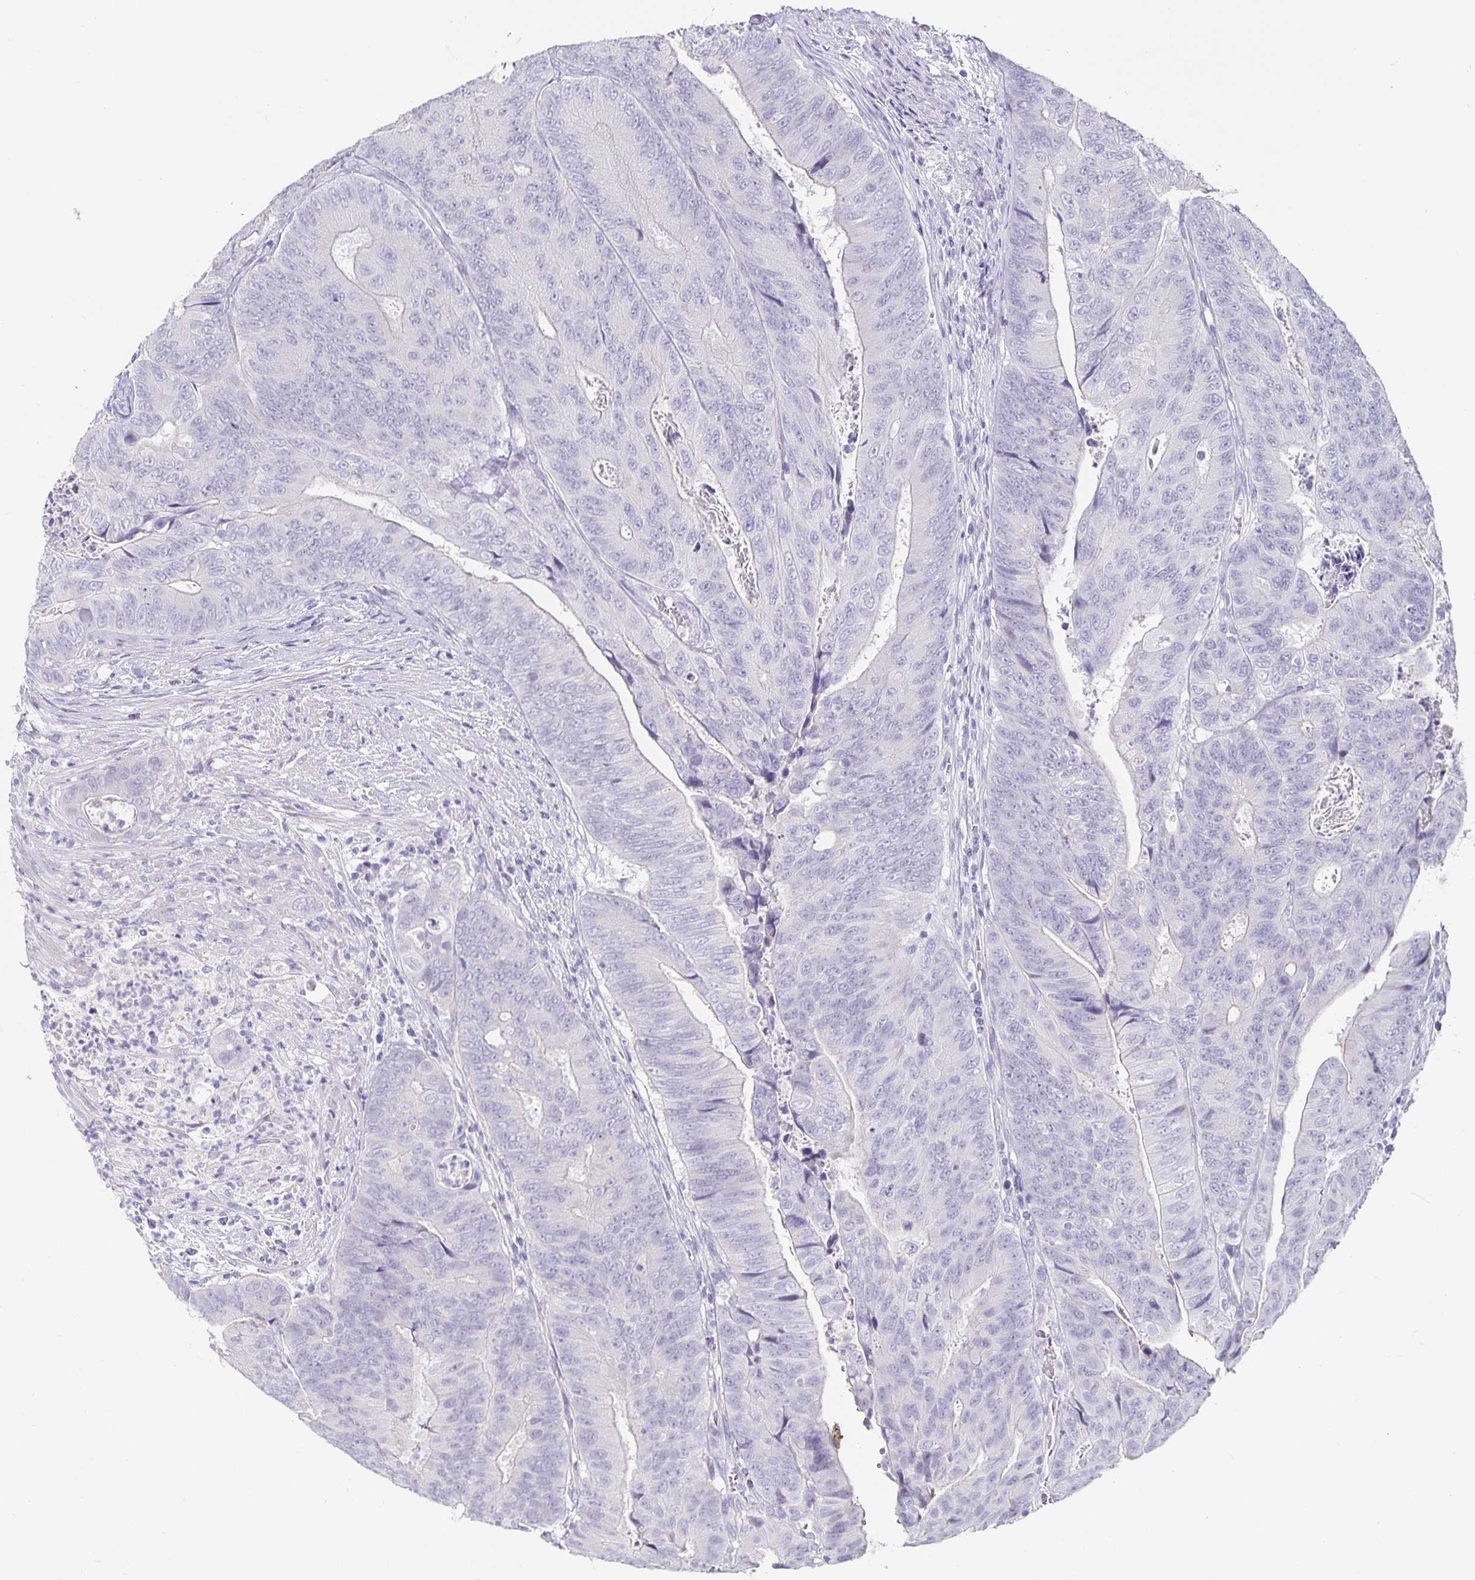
{"staining": {"intensity": "negative", "quantity": "none", "location": "none"}, "tissue": "colorectal cancer", "cell_type": "Tumor cells", "image_type": "cancer", "snomed": [{"axis": "morphology", "description": "Adenocarcinoma, NOS"}, {"axis": "topography", "description": "Colon"}], "caption": "This is a micrograph of IHC staining of colorectal adenocarcinoma, which shows no positivity in tumor cells.", "gene": "CHGA", "patient": {"sex": "female", "age": 48}}